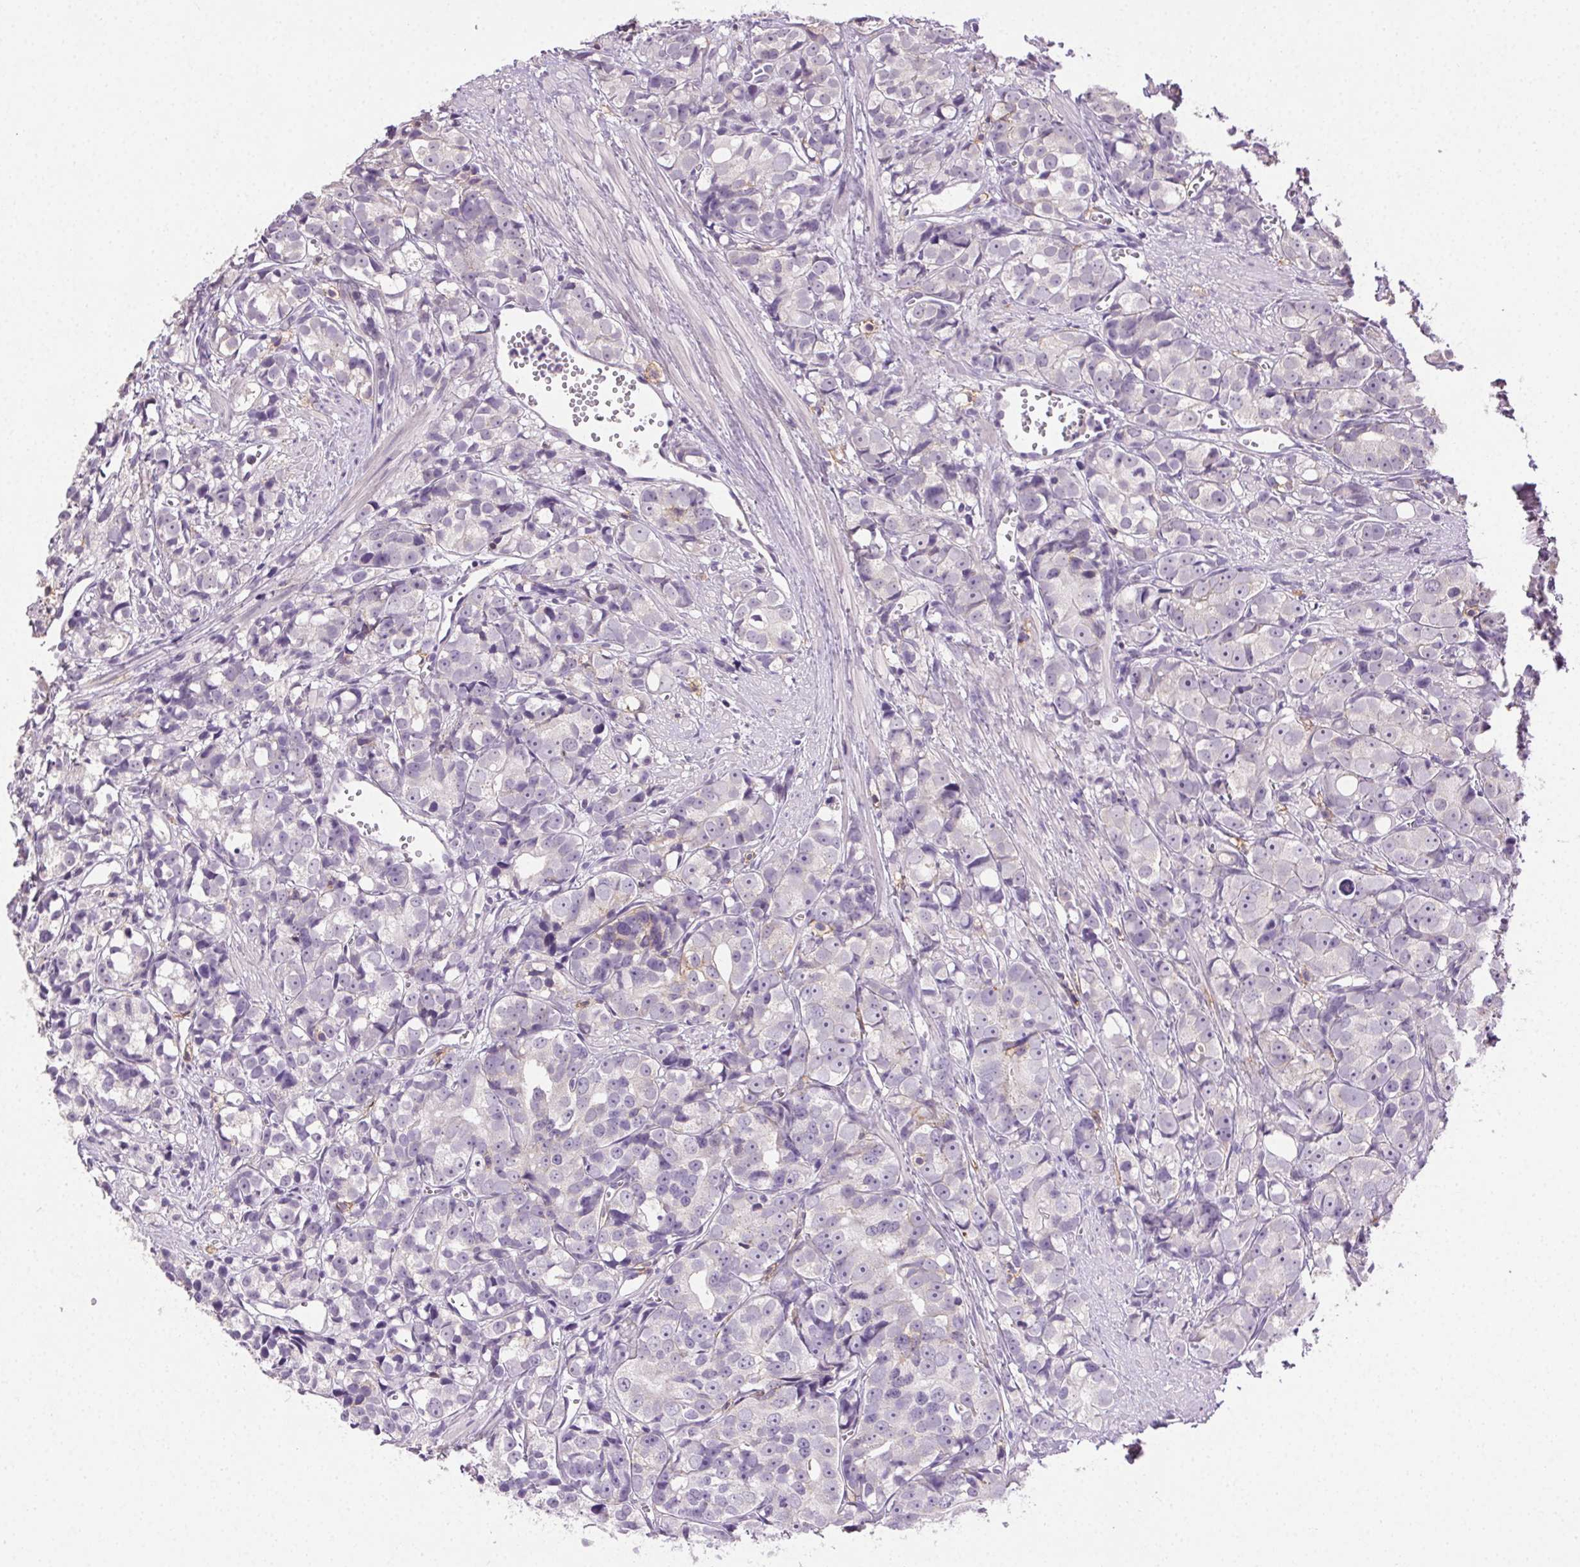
{"staining": {"intensity": "negative", "quantity": "none", "location": "none"}, "tissue": "prostate cancer", "cell_type": "Tumor cells", "image_type": "cancer", "snomed": [{"axis": "morphology", "description": "Adenocarcinoma, High grade"}, {"axis": "topography", "description": "Prostate"}], "caption": "DAB (3,3'-diaminobenzidine) immunohistochemical staining of prostate cancer exhibits no significant positivity in tumor cells. The staining is performed using DAB (3,3'-diaminobenzidine) brown chromogen with nuclei counter-stained in using hematoxylin.", "gene": "AKAP5", "patient": {"sex": "male", "age": 77}}